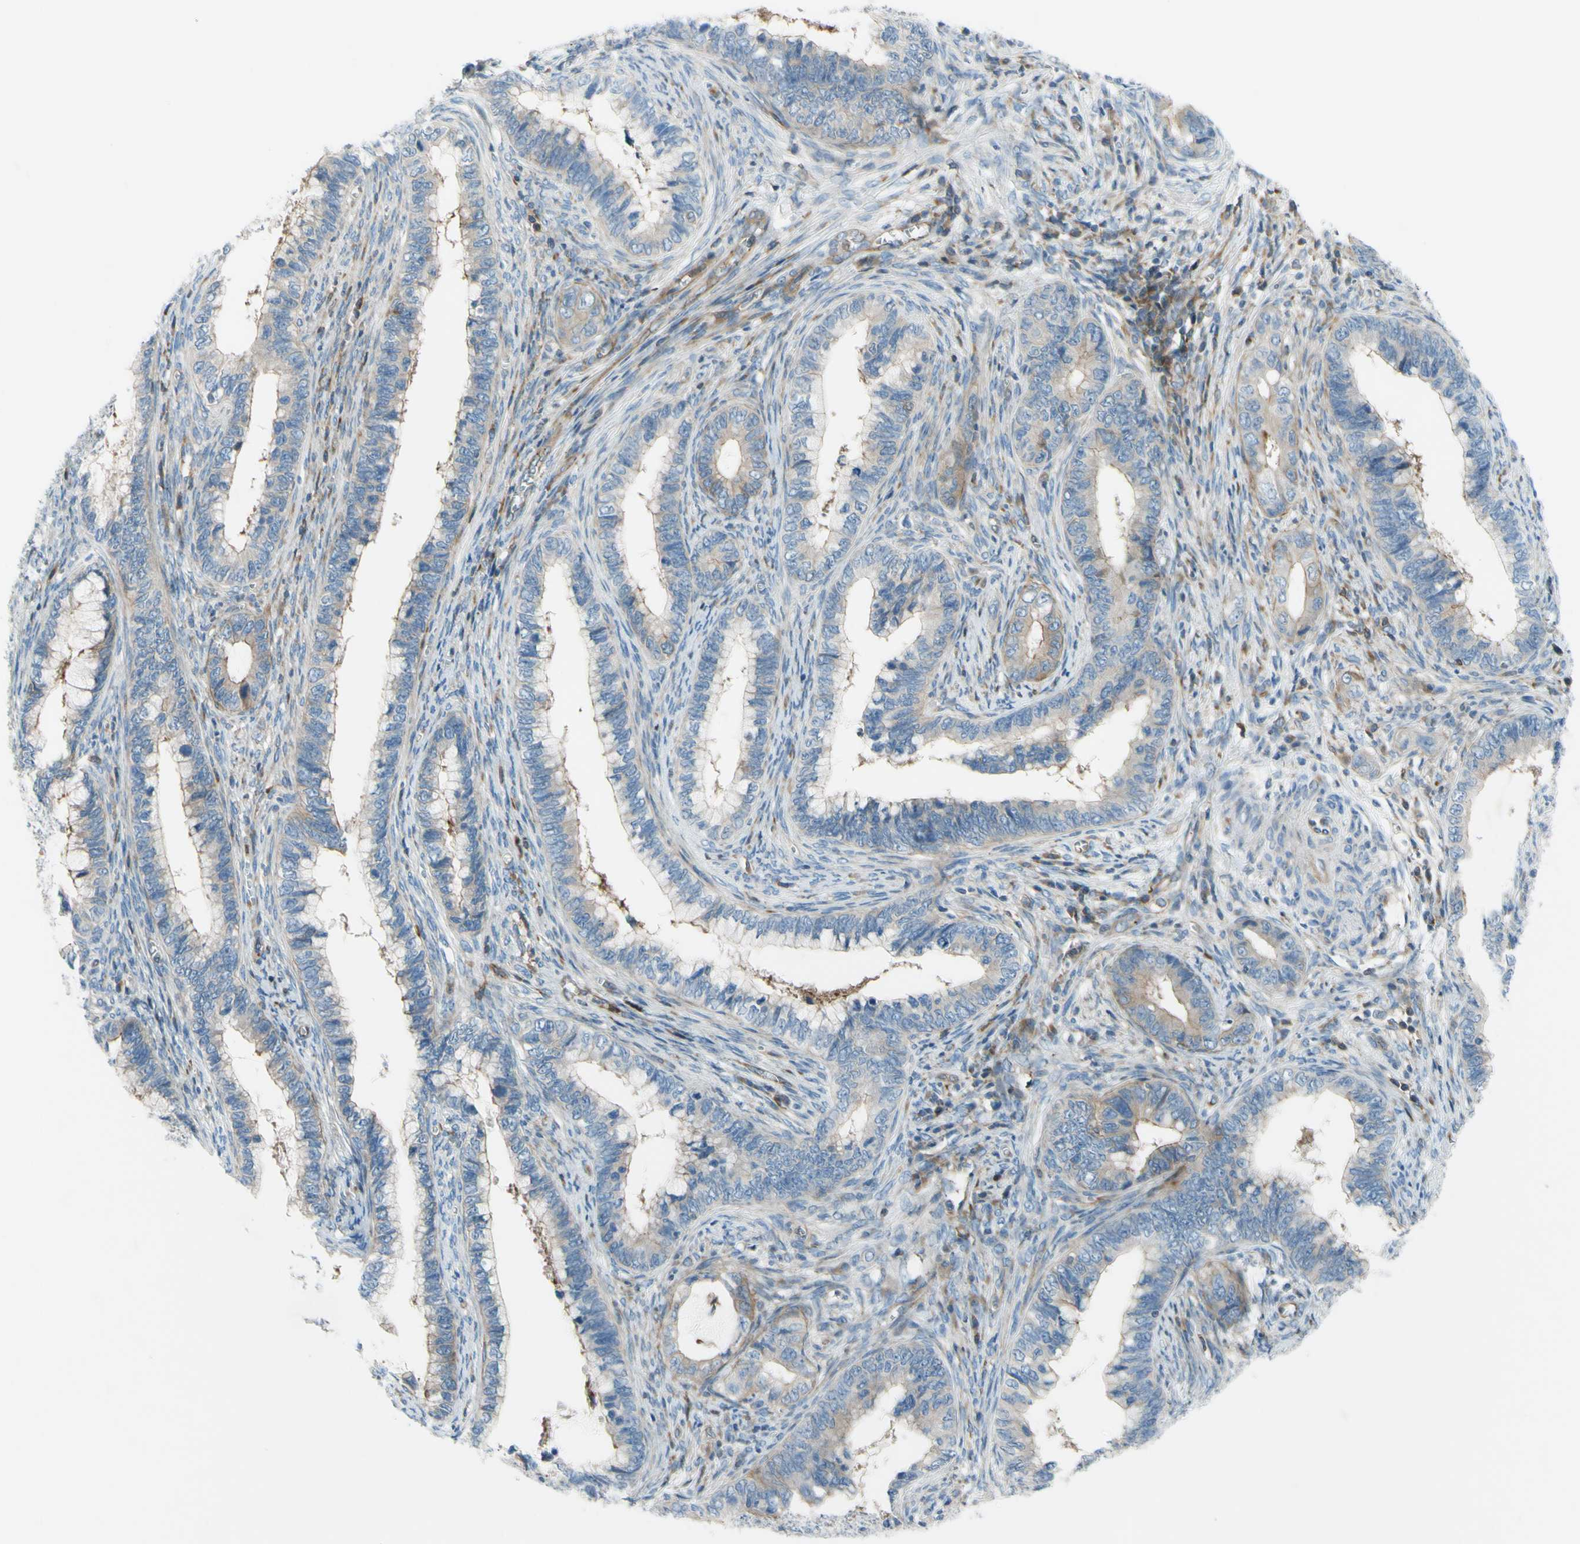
{"staining": {"intensity": "negative", "quantity": "none", "location": "none"}, "tissue": "cervical cancer", "cell_type": "Tumor cells", "image_type": "cancer", "snomed": [{"axis": "morphology", "description": "Adenocarcinoma, NOS"}, {"axis": "topography", "description": "Cervix"}], "caption": "There is no significant expression in tumor cells of cervical adenocarcinoma. Brightfield microscopy of IHC stained with DAB (brown) and hematoxylin (blue), captured at high magnification.", "gene": "PAK2", "patient": {"sex": "female", "age": 44}}